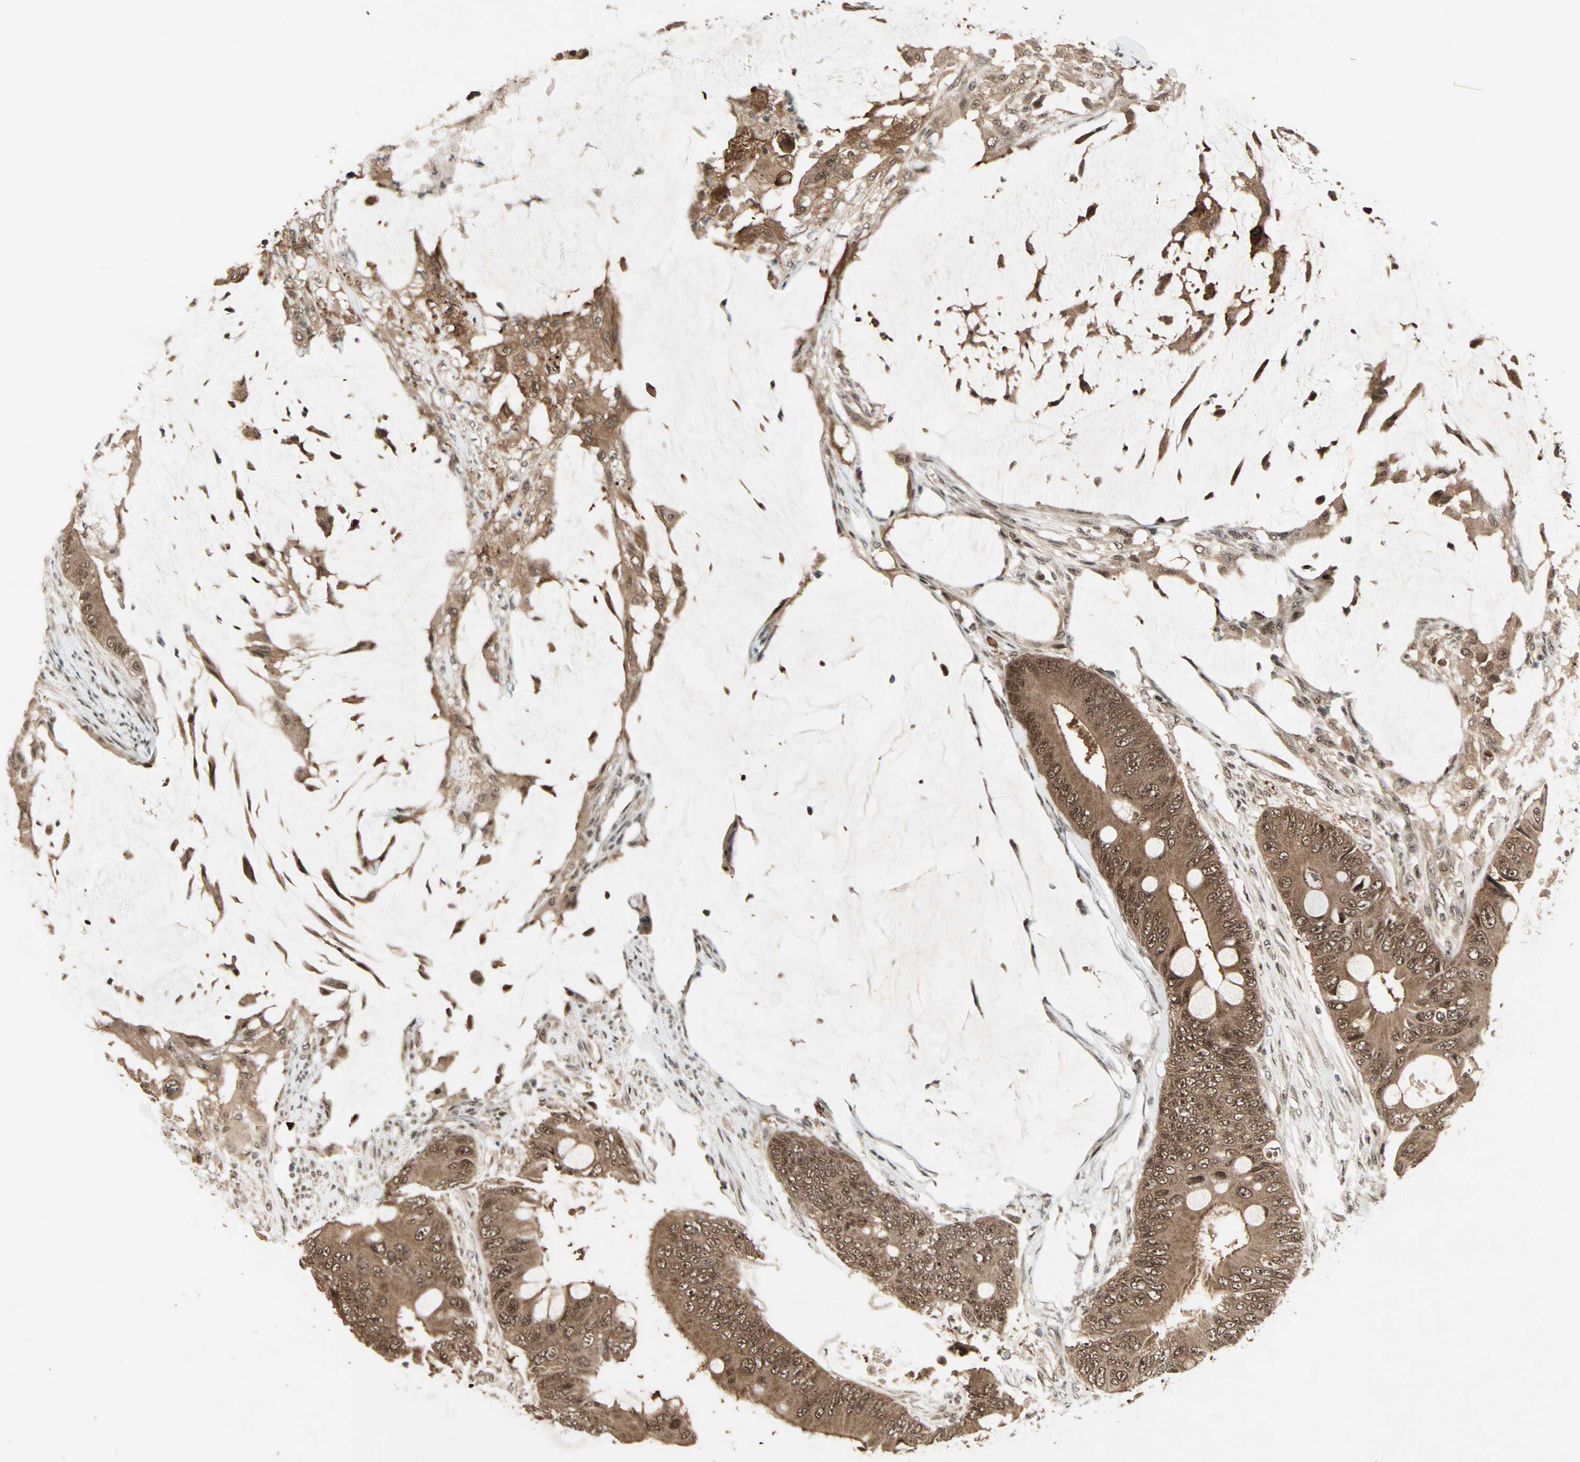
{"staining": {"intensity": "strong", "quantity": ">75%", "location": "cytoplasmic/membranous,nuclear"}, "tissue": "colorectal cancer", "cell_type": "Tumor cells", "image_type": "cancer", "snomed": [{"axis": "morphology", "description": "Adenocarcinoma, NOS"}, {"axis": "topography", "description": "Rectum"}], "caption": "Immunohistochemistry (IHC) of human adenocarcinoma (colorectal) demonstrates high levels of strong cytoplasmic/membranous and nuclear expression in about >75% of tumor cells. The staining is performed using DAB (3,3'-diaminobenzidine) brown chromogen to label protein expression. The nuclei are counter-stained blue using hematoxylin.", "gene": "ZNF44", "patient": {"sex": "female", "age": 77}}